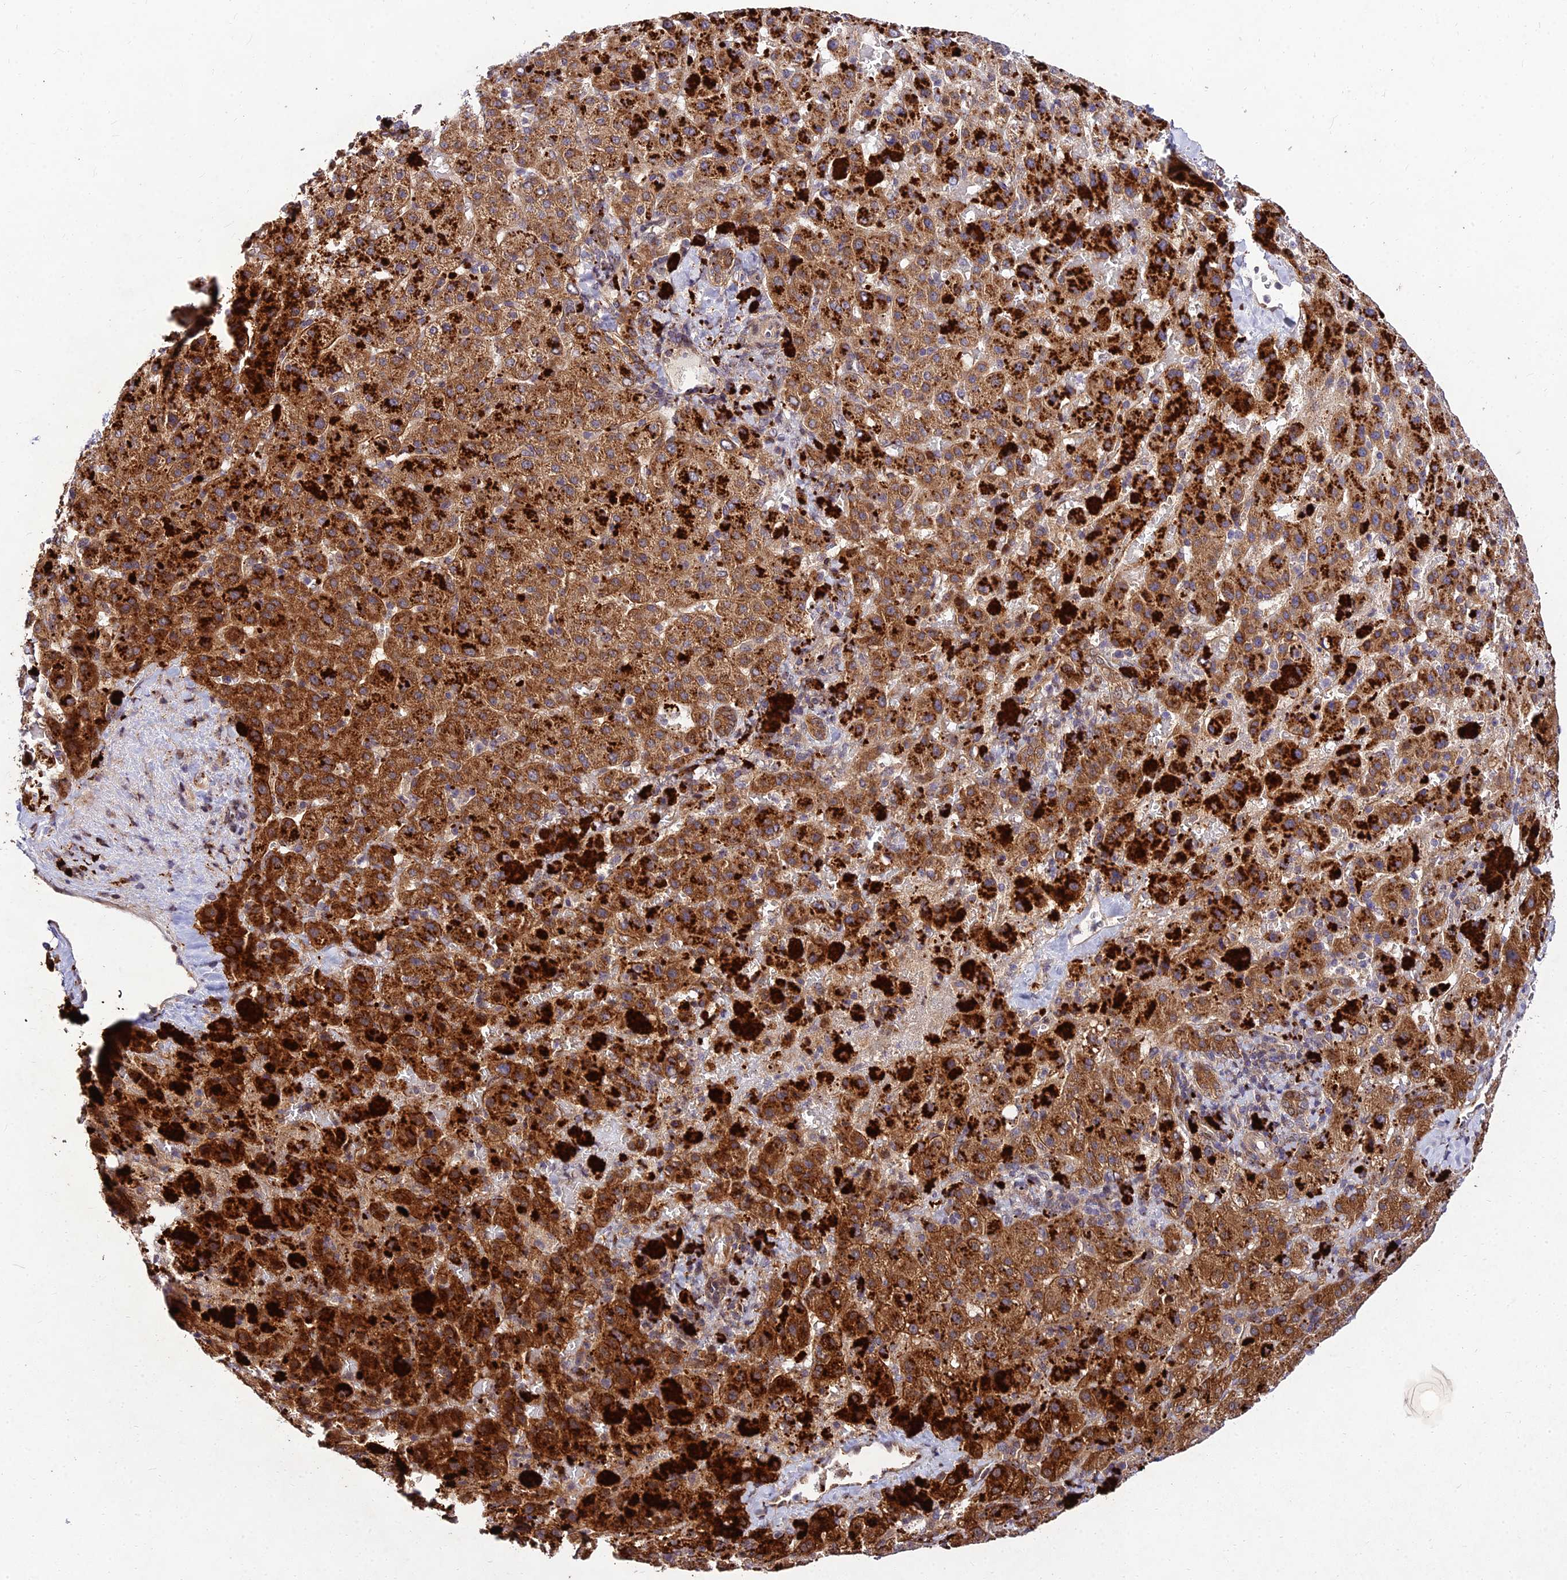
{"staining": {"intensity": "strong", "quantity": ">75%", "location": "cytoplasmic/membranous"}, "tissue": "liver cancer", "cell_type": "Tumor cells", "image_type": "cancer", "snomed": [{"axis": "morphology", "description": "Carcinoma, Hepatocellular, NOS"}, {"axis": "topography", "description": "Liver"}], "caption": "Immunohistochemistry of human liver cancer (hepatocellular carcinoma) shows high levels of strong cytoplasmic/membranous expression in approximately >75% of tumor cells.", "gene": "MKKS", "patient": {"sex": "female", "age": 58}}